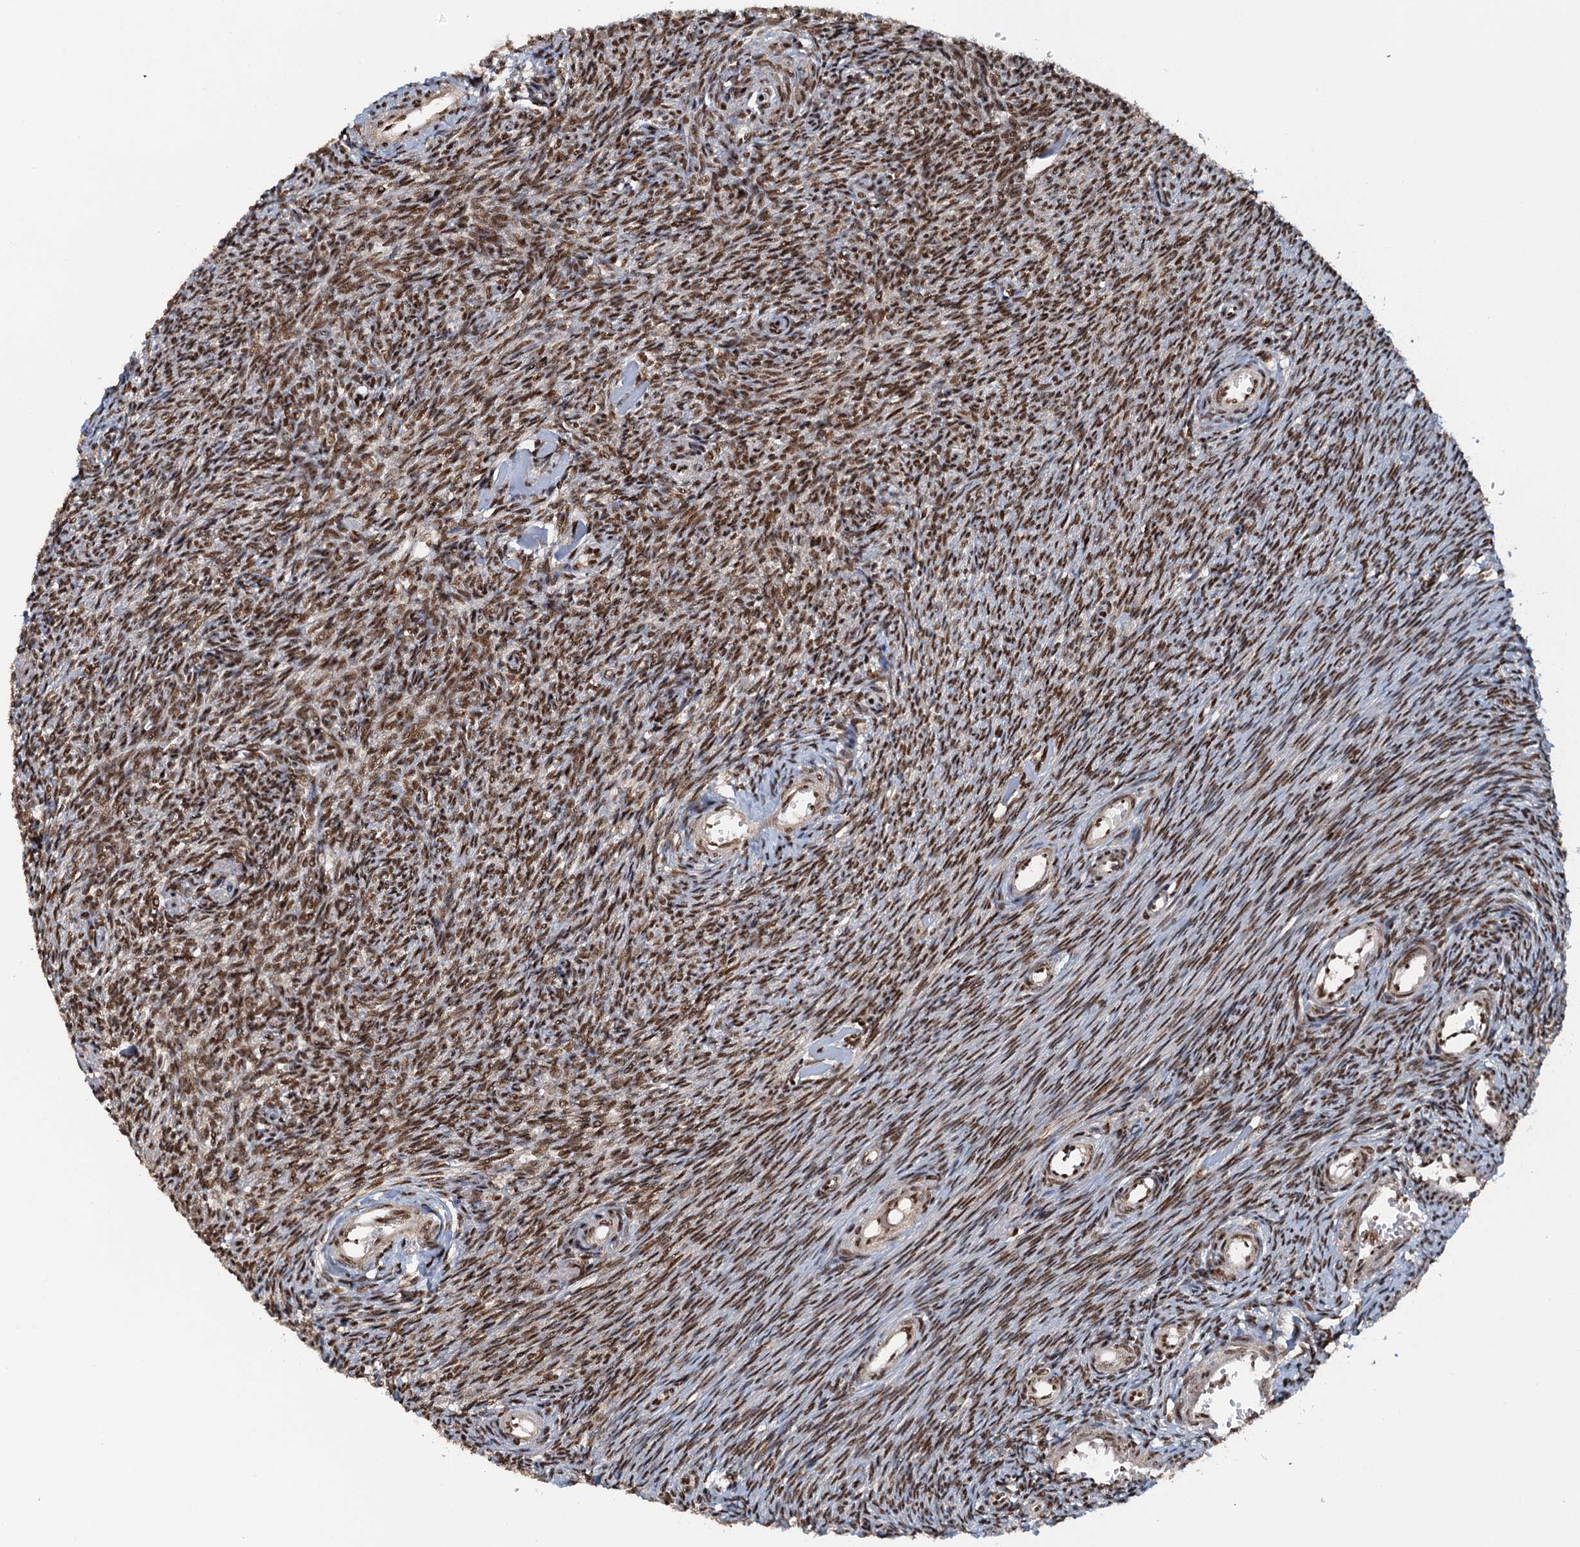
{"staining": {"intensity": "moderate", "quantity": ">75%", "location": "nuclear"}, "tissue": "ovary", "cell_type": "Ovarian stroma cells", "image_type": "normal", "snomed": [{"axis": "morphology", "description": "Normal tissue, NOS"}, {"axis": "topography", "description": "Ovary"}], "caption": "High-magnification brightfield microscopy of benign ovary stained with DAB (brown) and counterstained with hematoxylin (blue). ovarian stroma cells exhibit moderate nuclear expression is present in approximately>75% of cells.", "gene": "ZC3H18", "patient": {"sex": "female", "age": 44}}